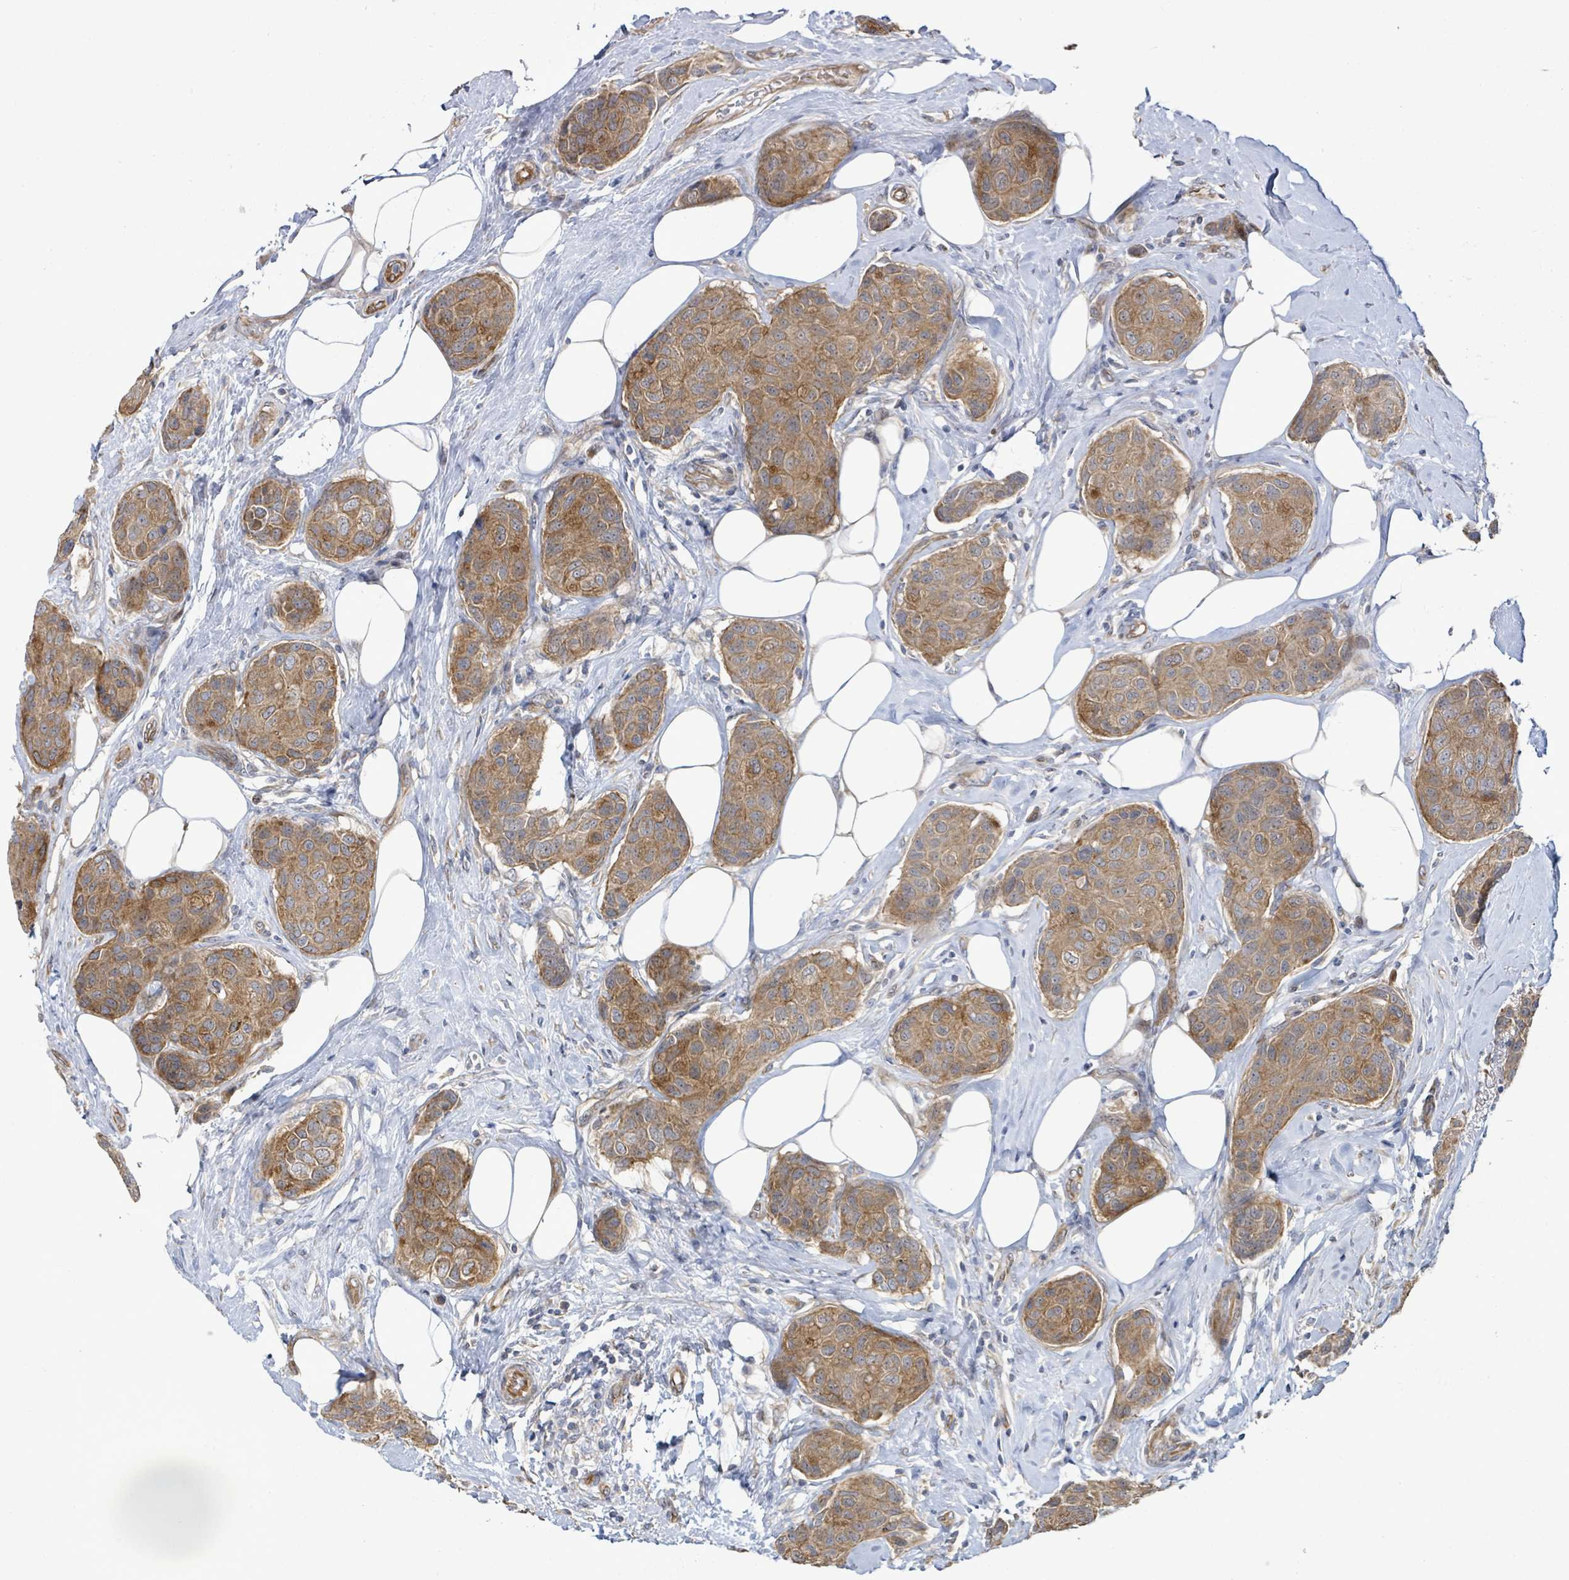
{"staining": {"intensity": "moderate", "quantity": ">75%", "location": "cytoplasmic/membranous"}, "tissue": "breast cancer", "cell_type": "Tumor cells", "image_type": "cancer", "snomed": [{"axis": "morphology", "description": "Duct carcinoma"}, {"axis": "topography", "description": "Breast"}, {"axis": "topography", "description": "Lymph node"}], "caption": "Immunohistochemistry (IHC) (DAB) staining of human breast infiltrating ductal carcinoma displays moderate cytoplasmic/membranous protein staining in about >75% of tumor cells. (IHC, brightfield microscopy, high magnification).", "gene": "KBTBD11", "patient": {"sex": "female", "age": 80}}